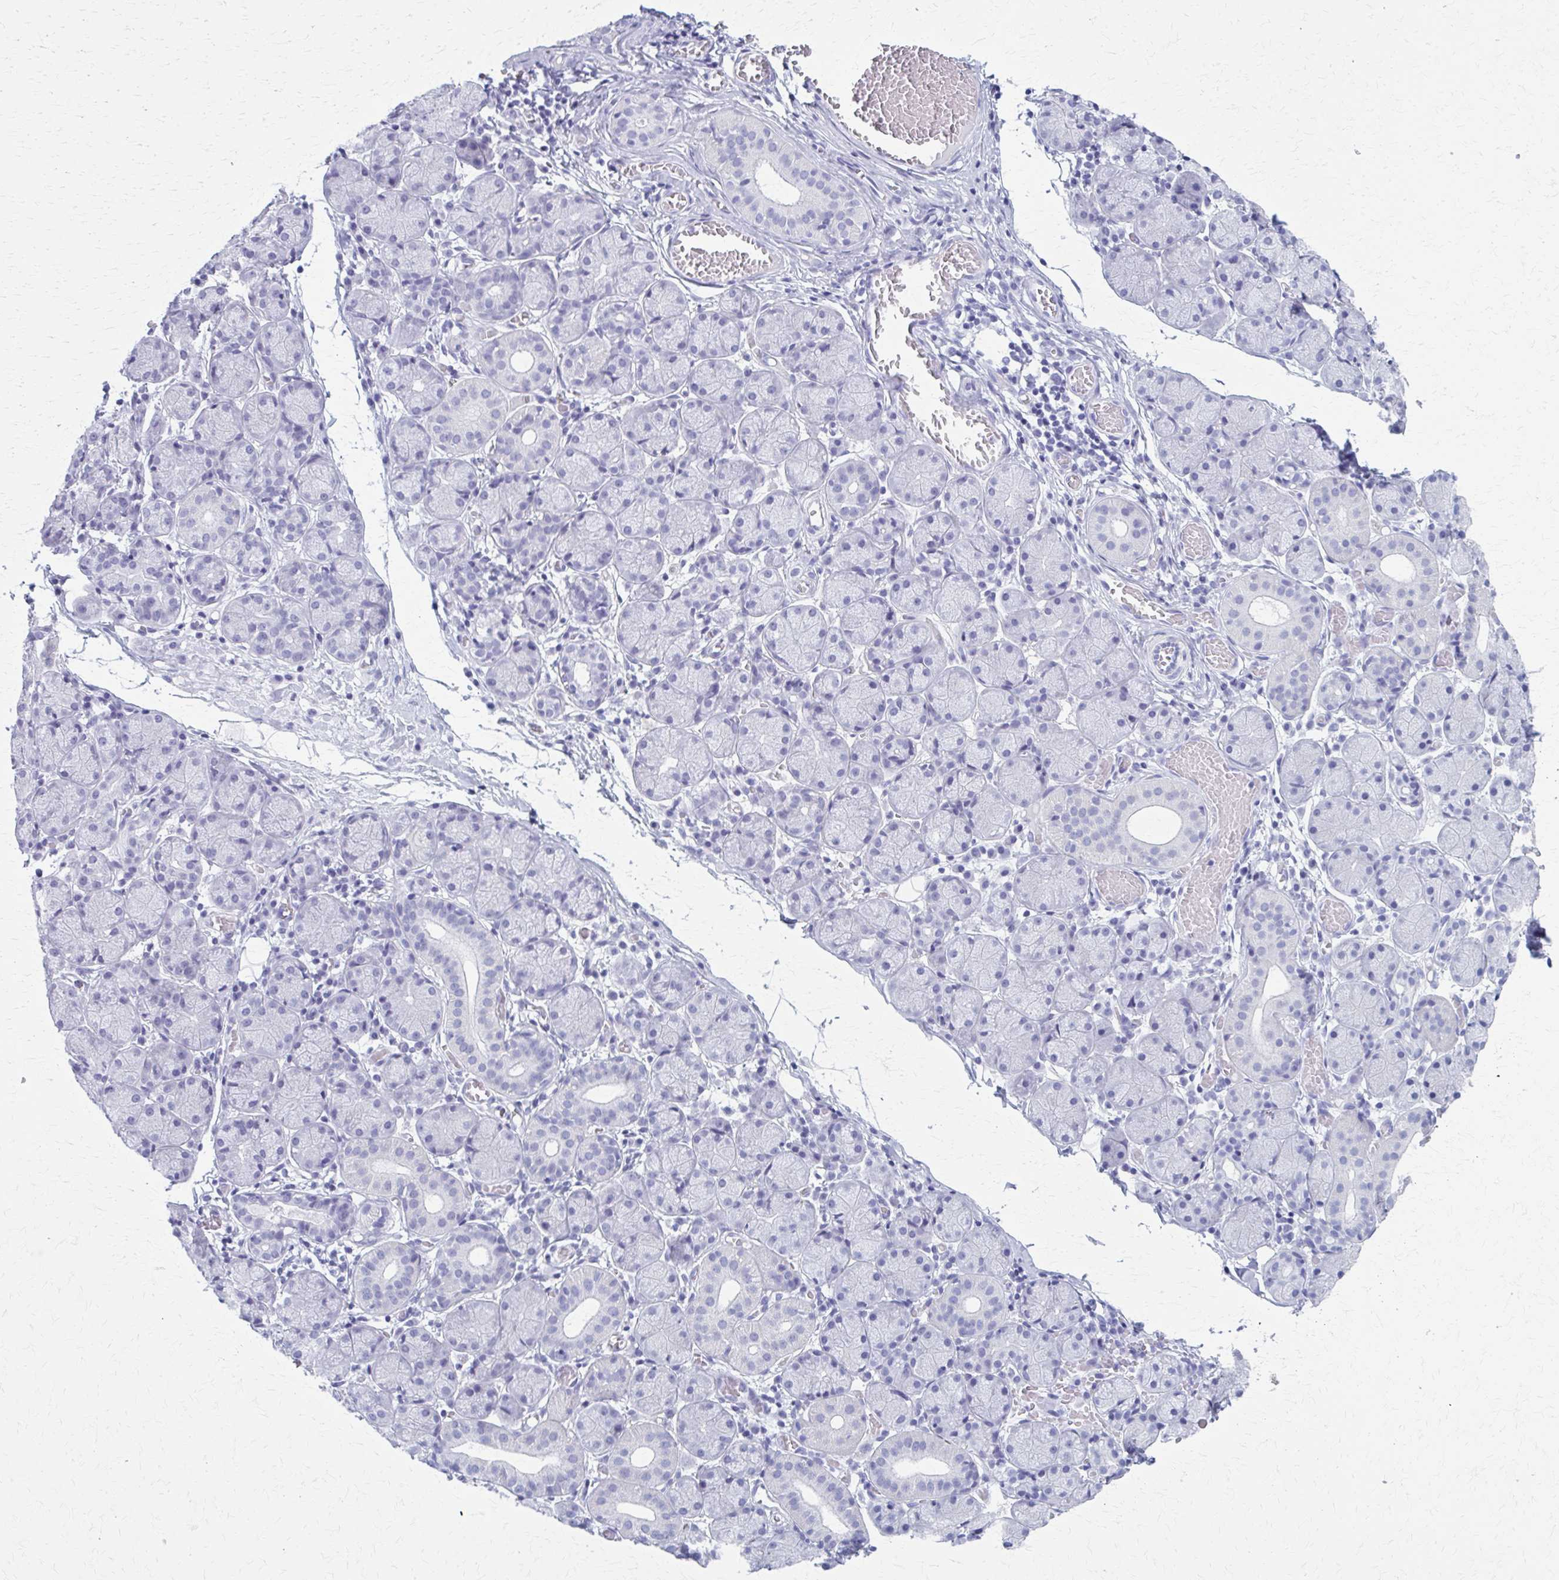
{"staining": {"intensity": "negative", "quantity": "none", "location": "none"}, "tissue": "salivary gland", "cell_type": "Glandular cells", "image_type": "normal", "snomed": [{"axis": "morphology", "description": "Normal tissue, NOS"}, {"axis": "topography", "description": "Salivary gland"}], "caption": "The micrograph shows no staining of glandular cells in benign salivary gland. (DAB (3,3'-diaminobenzidine) immunohistochemistry visualized using brightfield microscopy, high magnification).", "gene": "MPLKIP", "patient": {"sex": "female", "age": 24}}